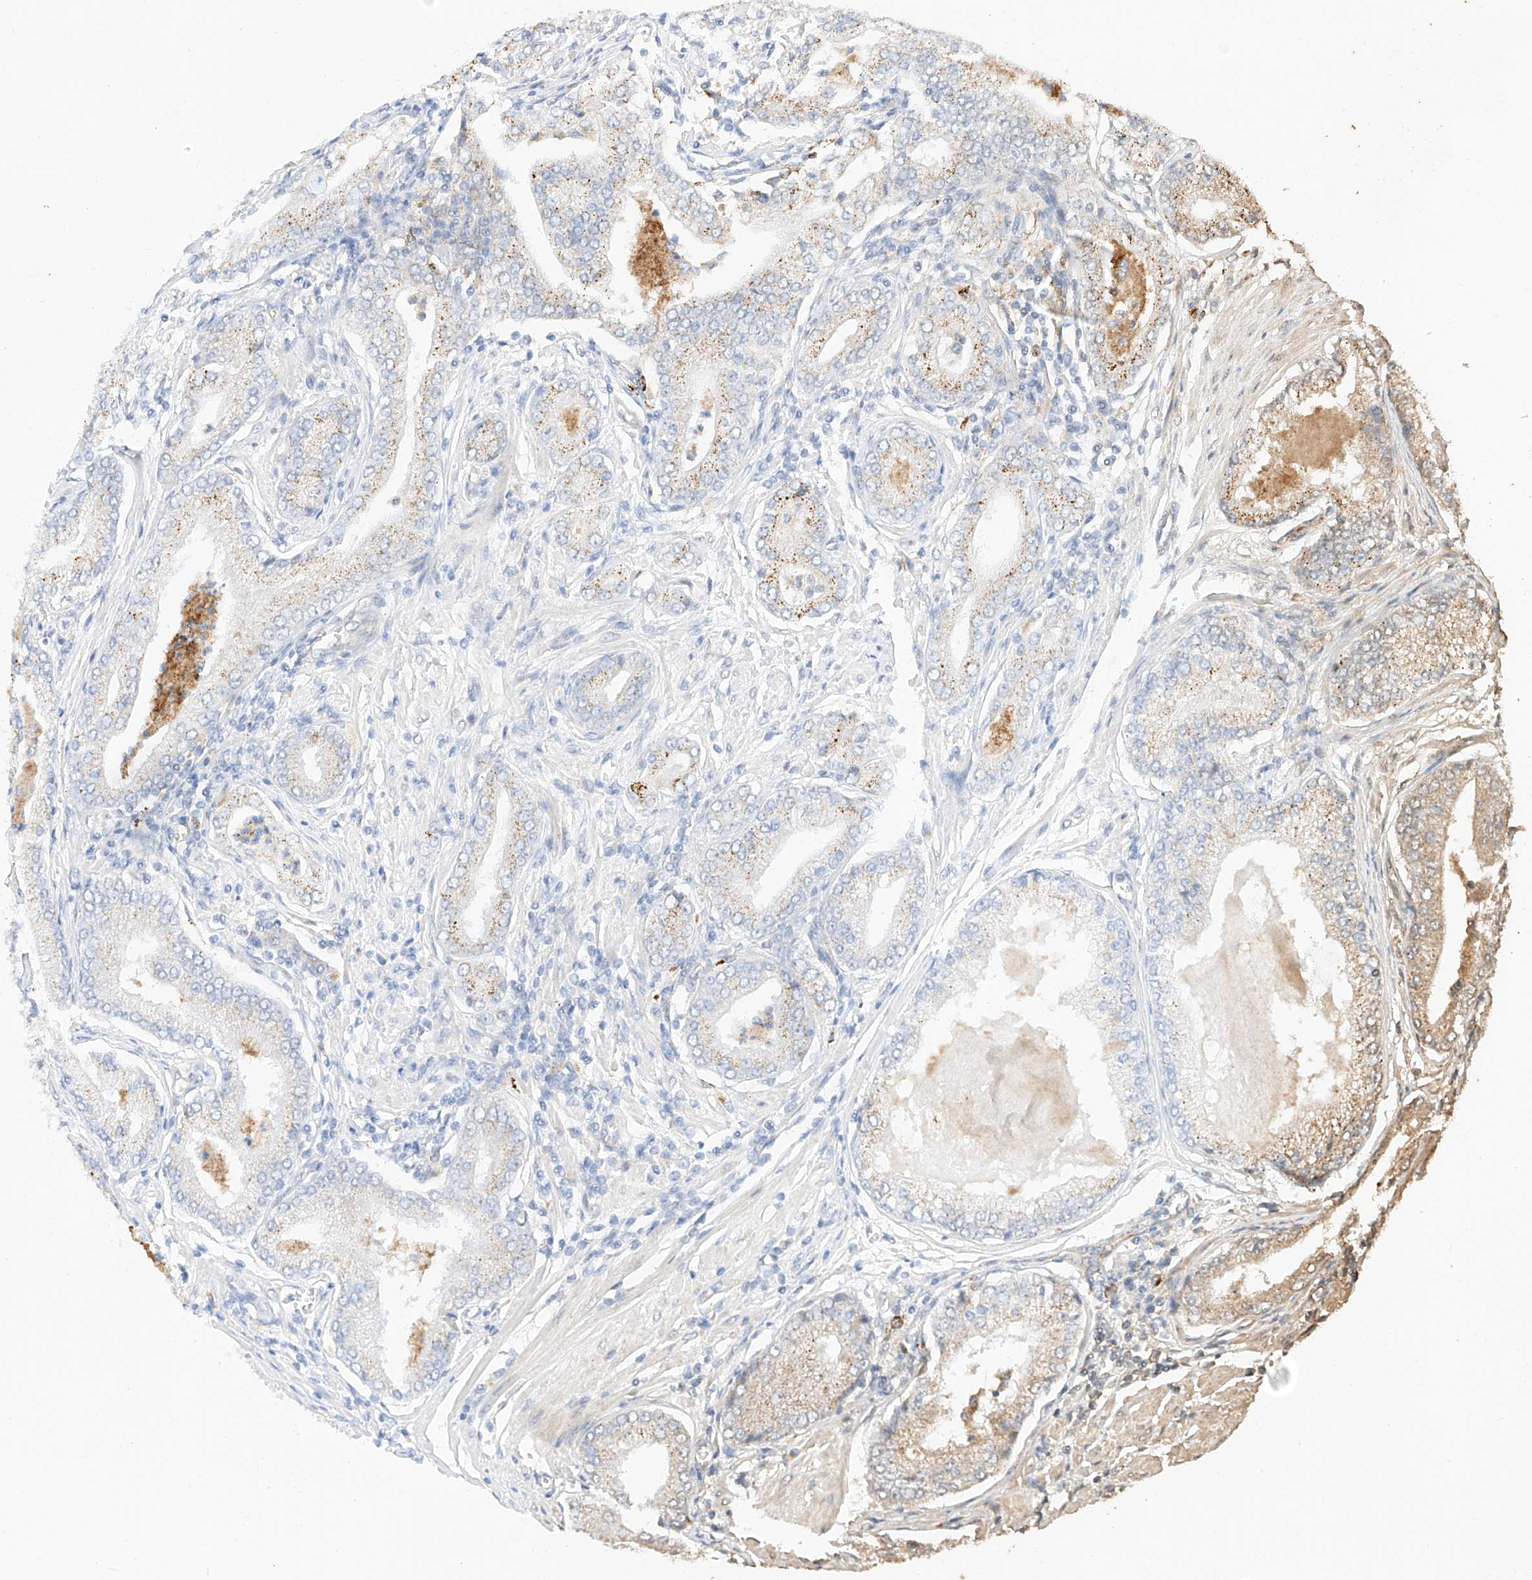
{"staining": {"intensity": "weak", "quantity": "25%-75%", "location": "cytoplasmic/membranous"}, "tissue": "prostate cancer", "cell_type": "Tumor cells", "image_type": "cancer", "snomed": [{"axis": "morphology", "description": "Adenocarcinoma, Low grade"}, {"axis": "topography", "description": "Prostate"}], "caption": "A brown stain shows weak cytoplasmic/membranous expression of a protein in prostate cancer (low-grade adenocarcinoma) tumor cells.", "gene": "SUSD6", "patient": {"sex": "male", "age": 54}}